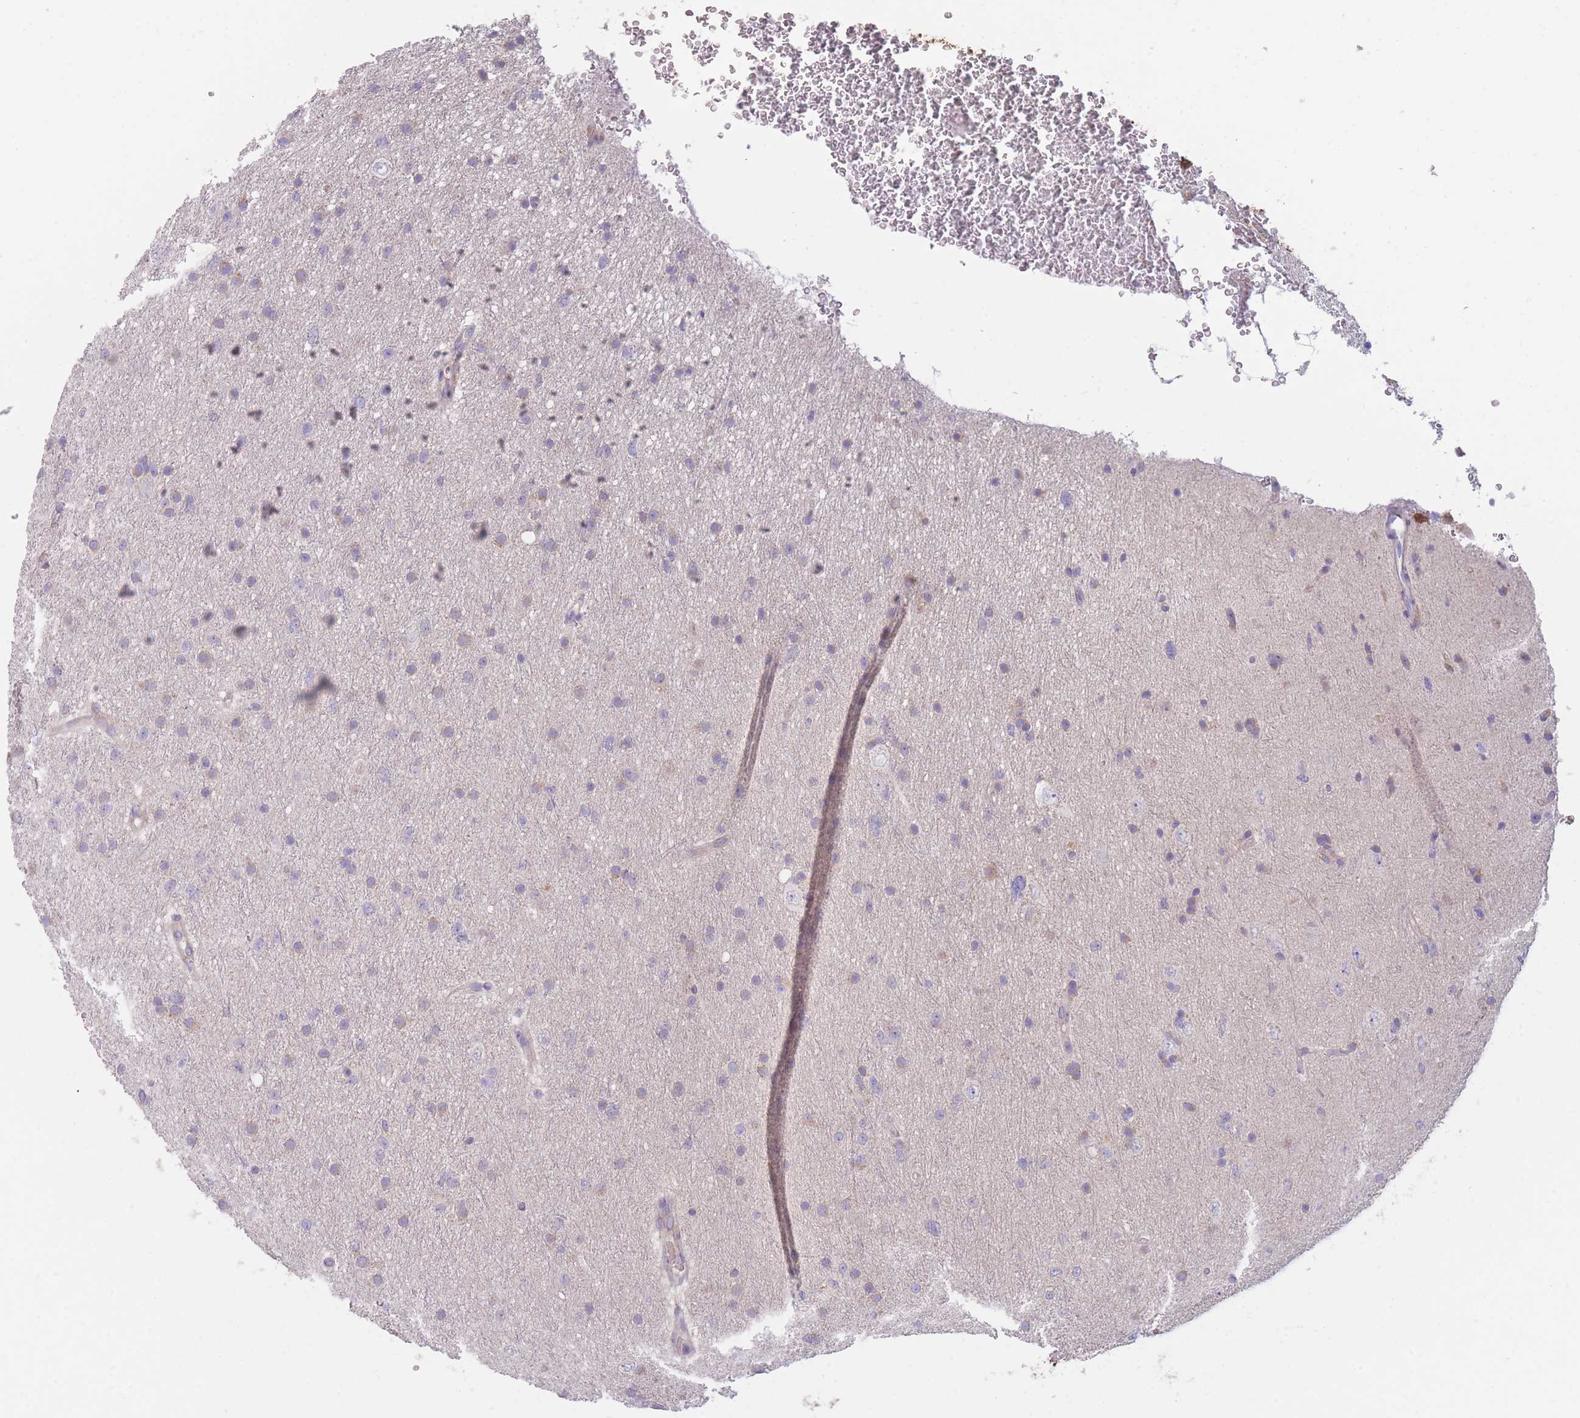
{"staining": {"intensity": "negative", "quantity": "none", "location": "none"}, "tissue": "glioma", "cell_type": "Tumor cells", "image_type": "cancer", "snomed": [{"axis": "morphology", "description": "Glioma, malignant, Low grade"}, {"axis": "topography", "description": "Cerebral cortex"}], "caption": "A high-resolution photomicrograph shows immunohistochemistry staining of glioma, which displays no significant expression in tumor cells.", "gene": "ST3GAL4", "patient": {"sex": "female", "age": 39}}